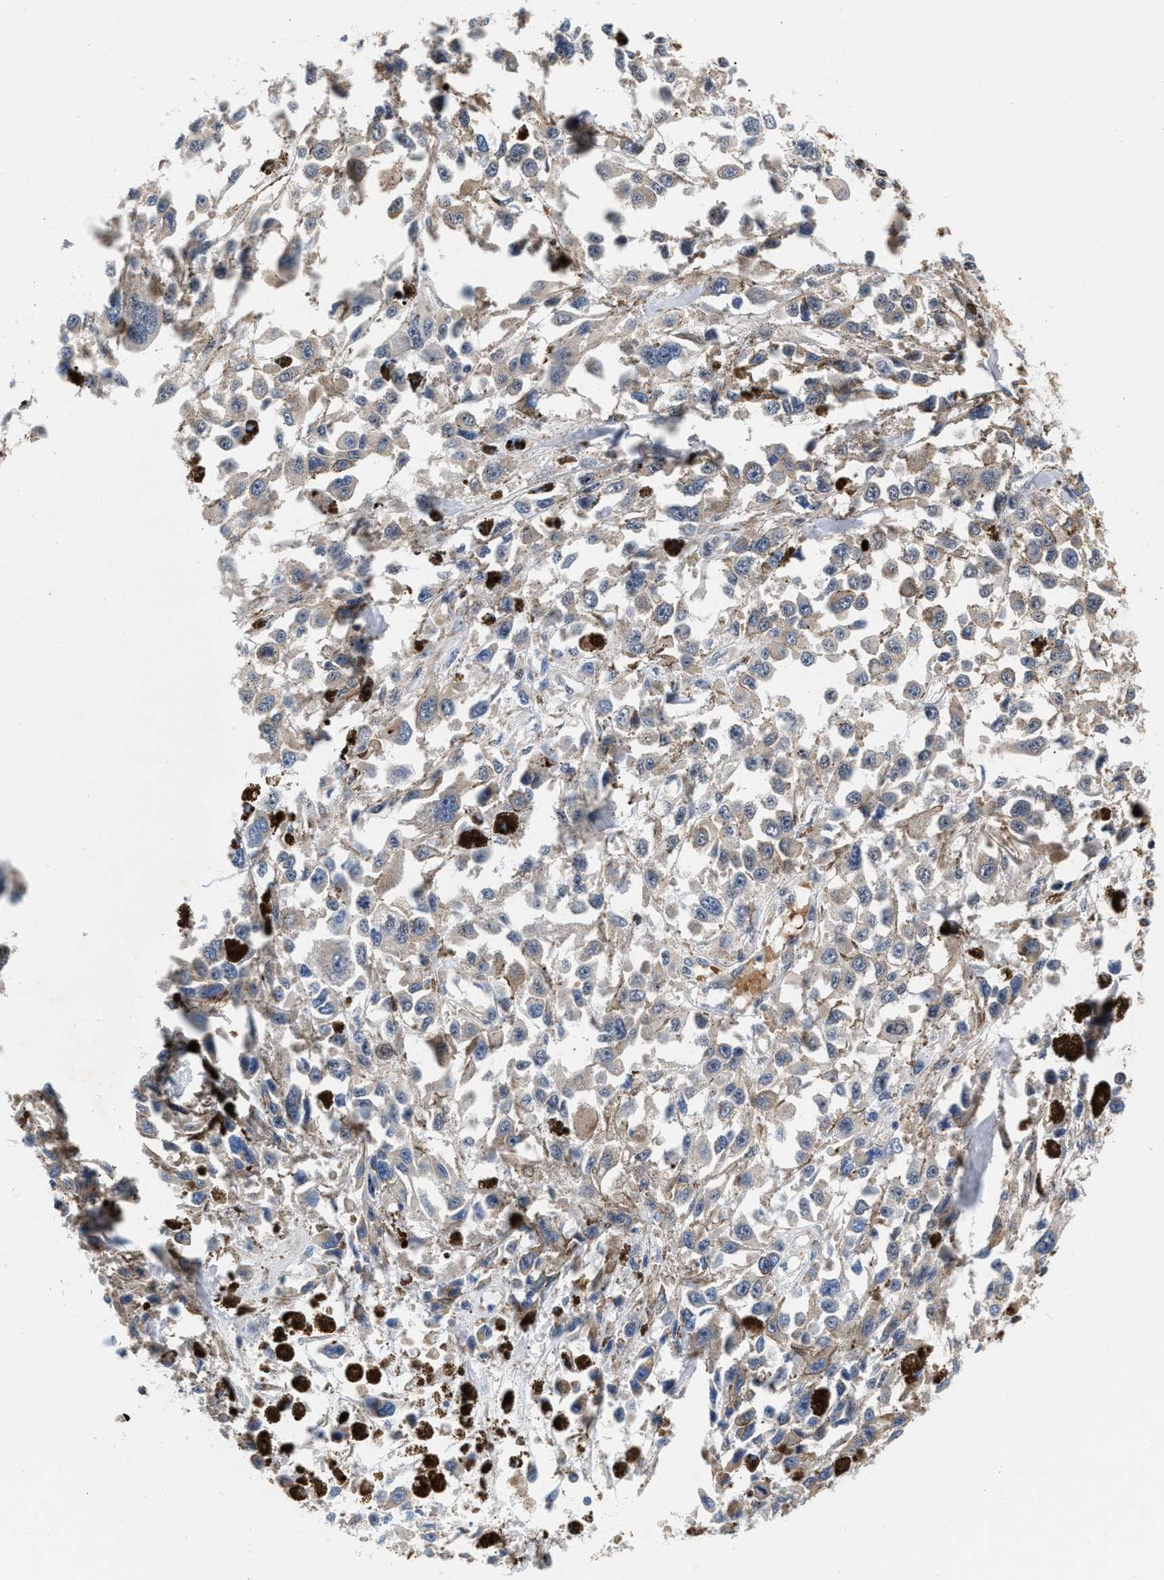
{"staining": {"intensity": "negative", "quantity": "none", "location": "none"}, "tissue": "melanoma", "cell_type": "Tumor cells", "image_type": "cancer", "snomed": [{"axis": "morphology", "description": "Malignant melanoma, Metastatic site"}, {"axis": "topography", "description": "Lymph node"}], "caption": "Immunohistochemical staining of melanoma demonstrates no significant staining in tumor cells. The staining was performed using DAB (3,3'-diaminobenzidine) to visualize the protein expression in brown, while the nuclei were stained in blue with hematoxylin (Magnification: 20x).", "gene": "SGK1", "patient": {"sex": "male", "age": 59}}